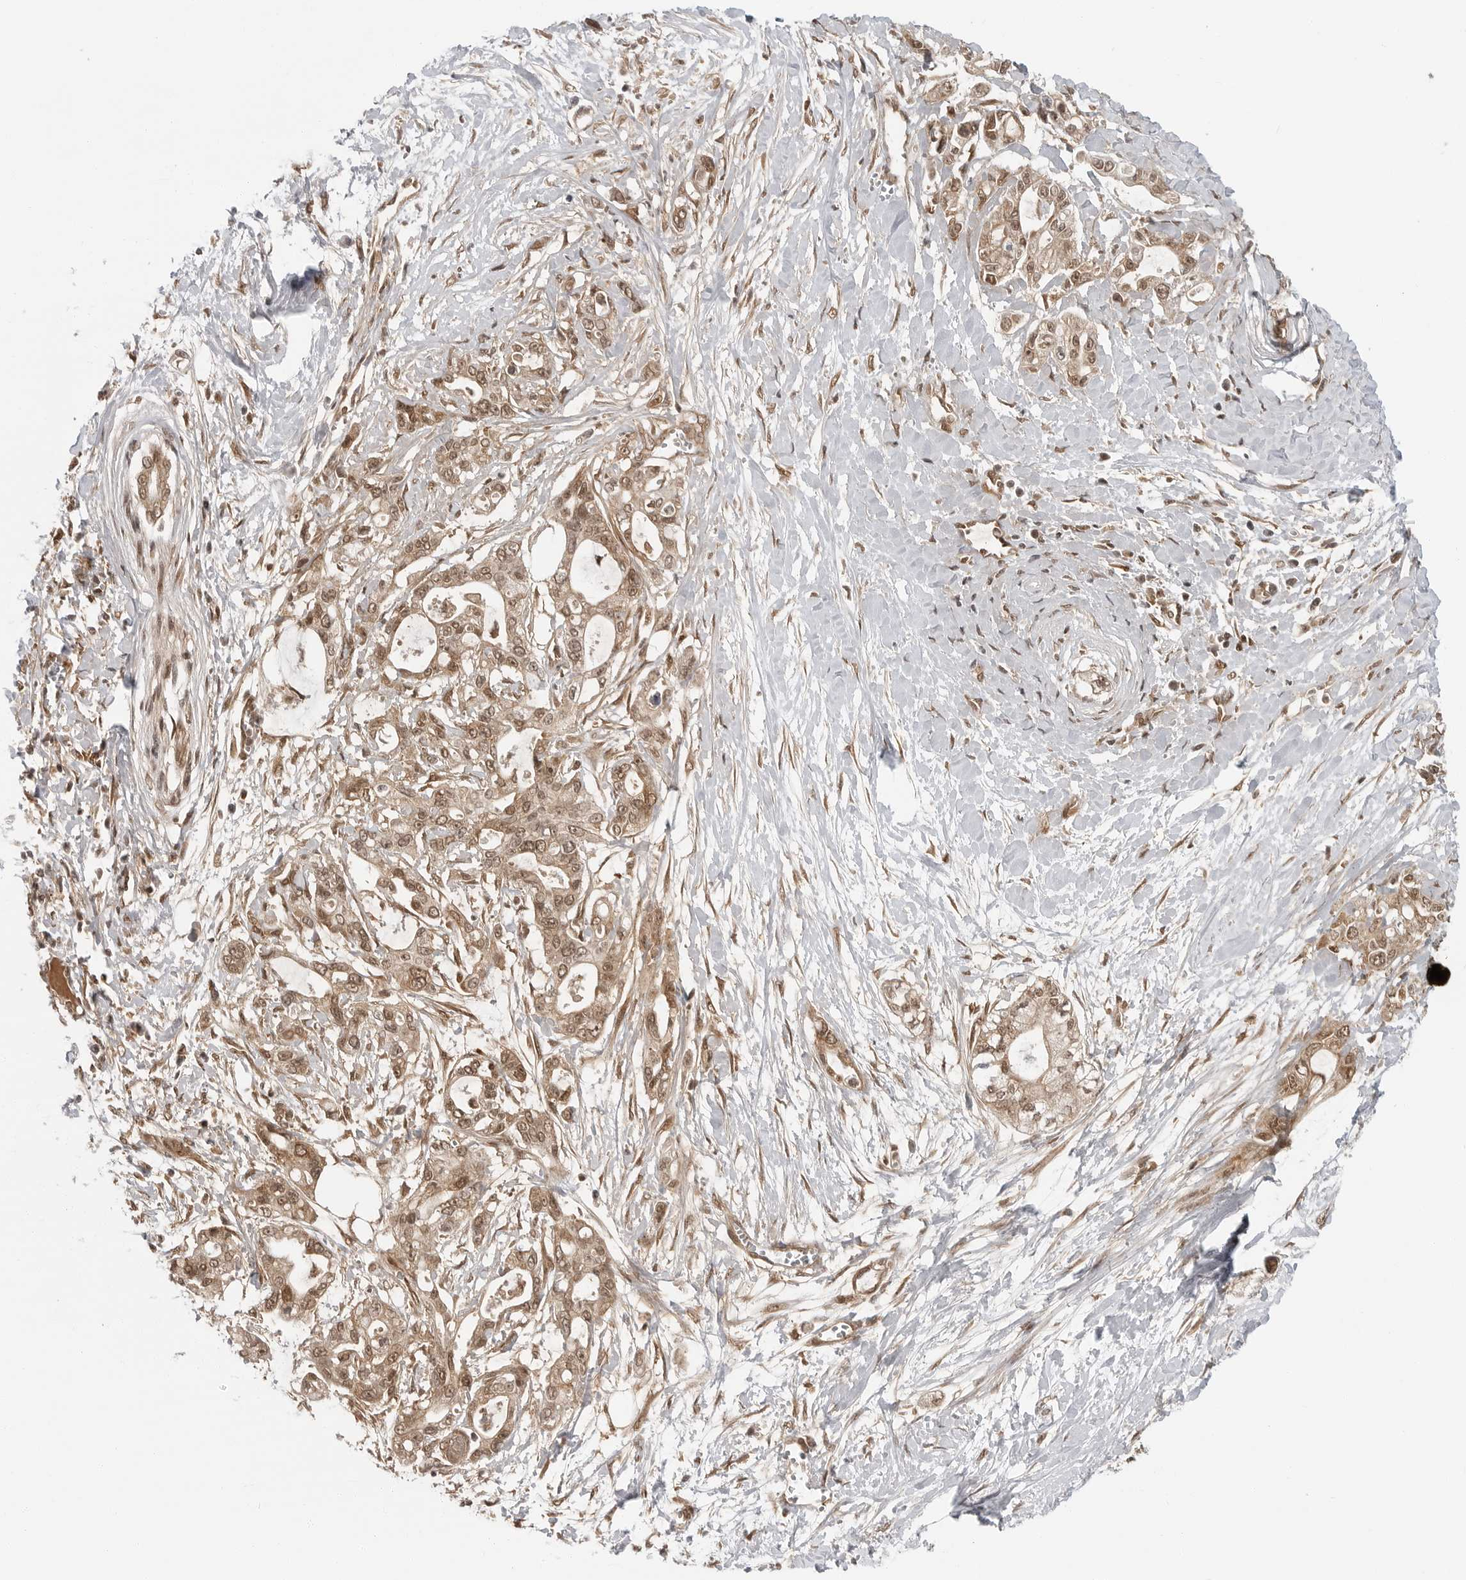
{"staining": {"intensity": "moderate", "quantity": ">75%", "location": "cytoplasmic/membranous,nuclear"}, "tissue": "pancreatic cancer", "cell_type": "Tumor cells", "image_type": "cancer", "snomed": [{"axis": "morphology", "description": "Adenocarcinoma, NOS"}, {"axis": "topography", "description": "Pancreas"}], "caption": "Protein expression analysis of pancreatic cancer displays moderate cytoplasmic/membranous and nuclear staining in about >75% of tumor cells.", "gene": "SZRD1", "patient": {"sex": "male", "age": 68}}